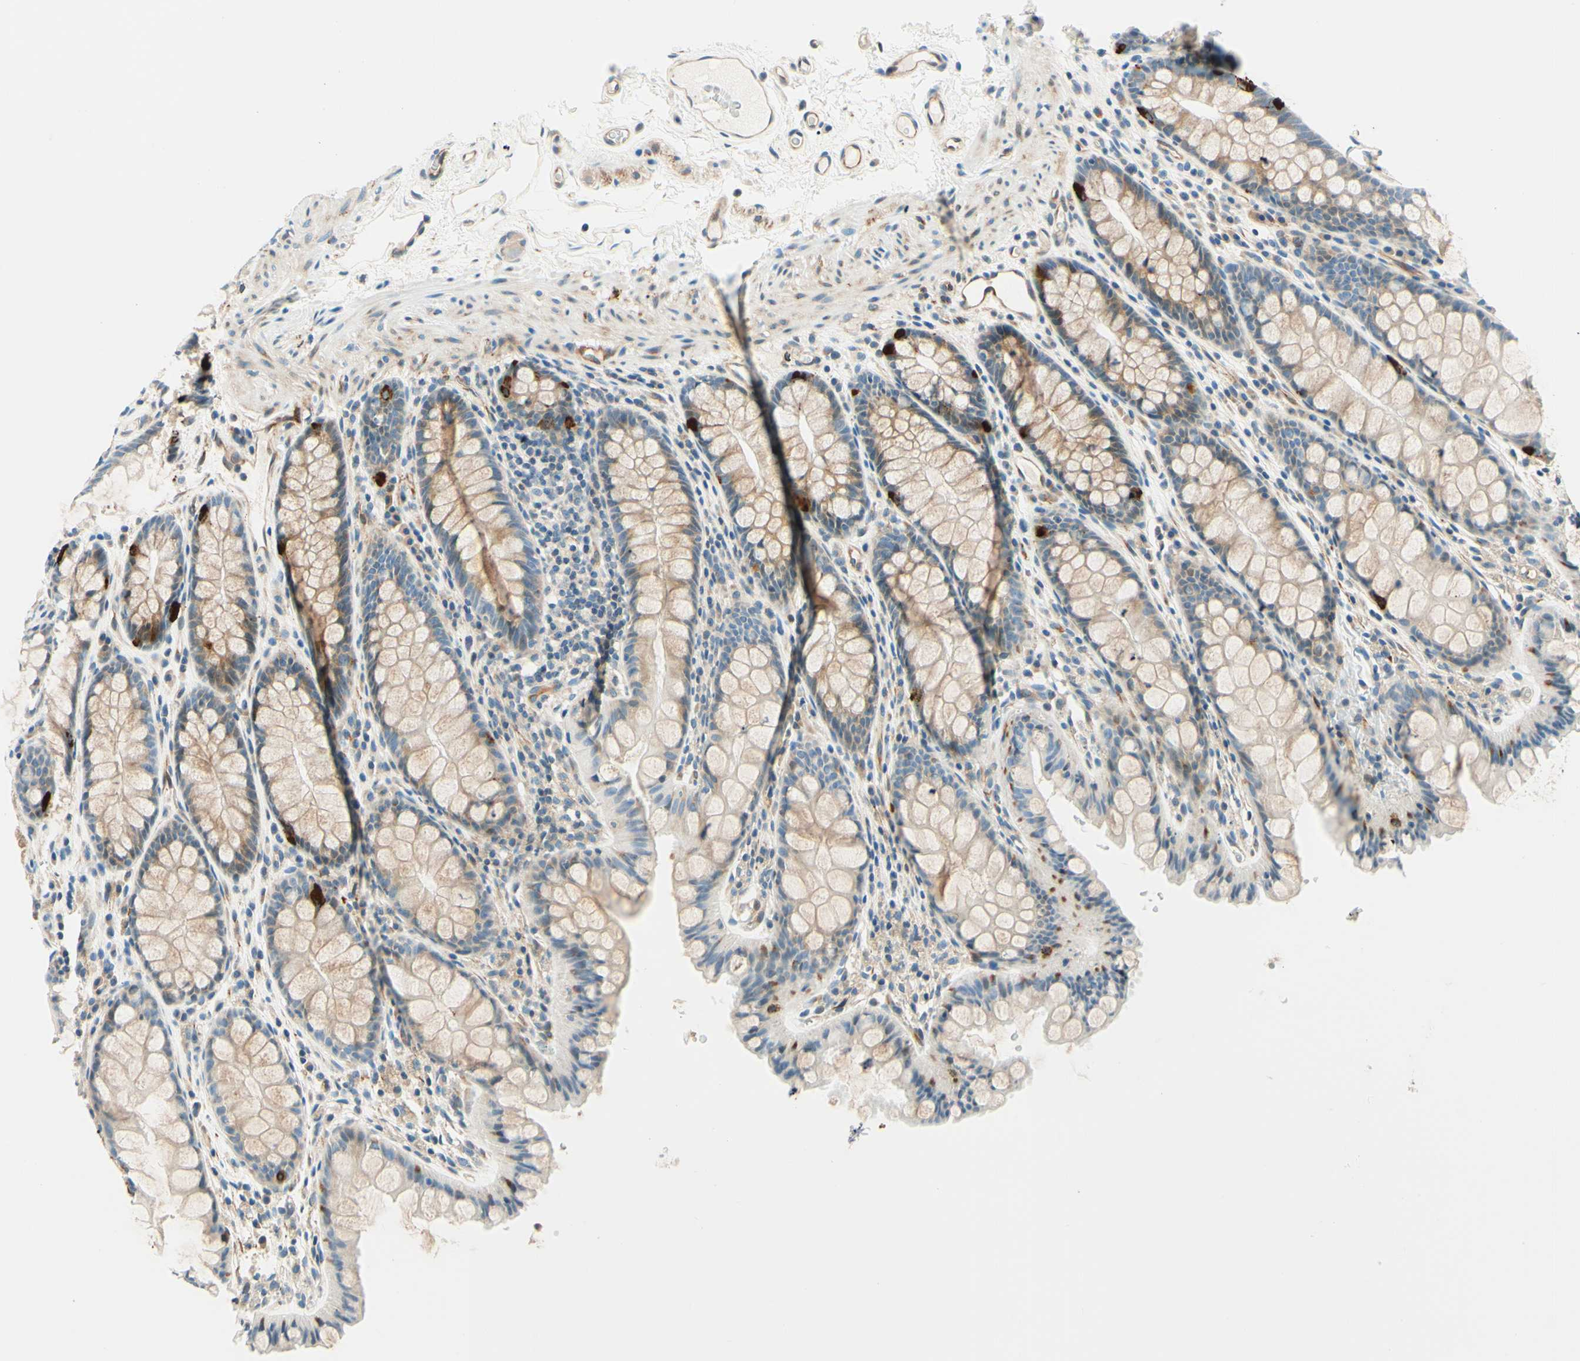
{"staining": {"intensity": "weak", "quantity": "25%-75%", "location": "cytoplasmic/membranous"}, "tissue": "colon", "cell_type": "Endothelial cells", "image_type": "normal", "snomed": [{"axis": "morphology", "description": "Normal tissue, NOS"}, {"axis": "topography", "description": "Colon"}], "caption": "A brown stain shows weak cytoplasmic/membranous staining of a protein in endothelial cells of benign colon.", "gene": "TAOK2", "patient": {"sex": "female", "age": 55}}